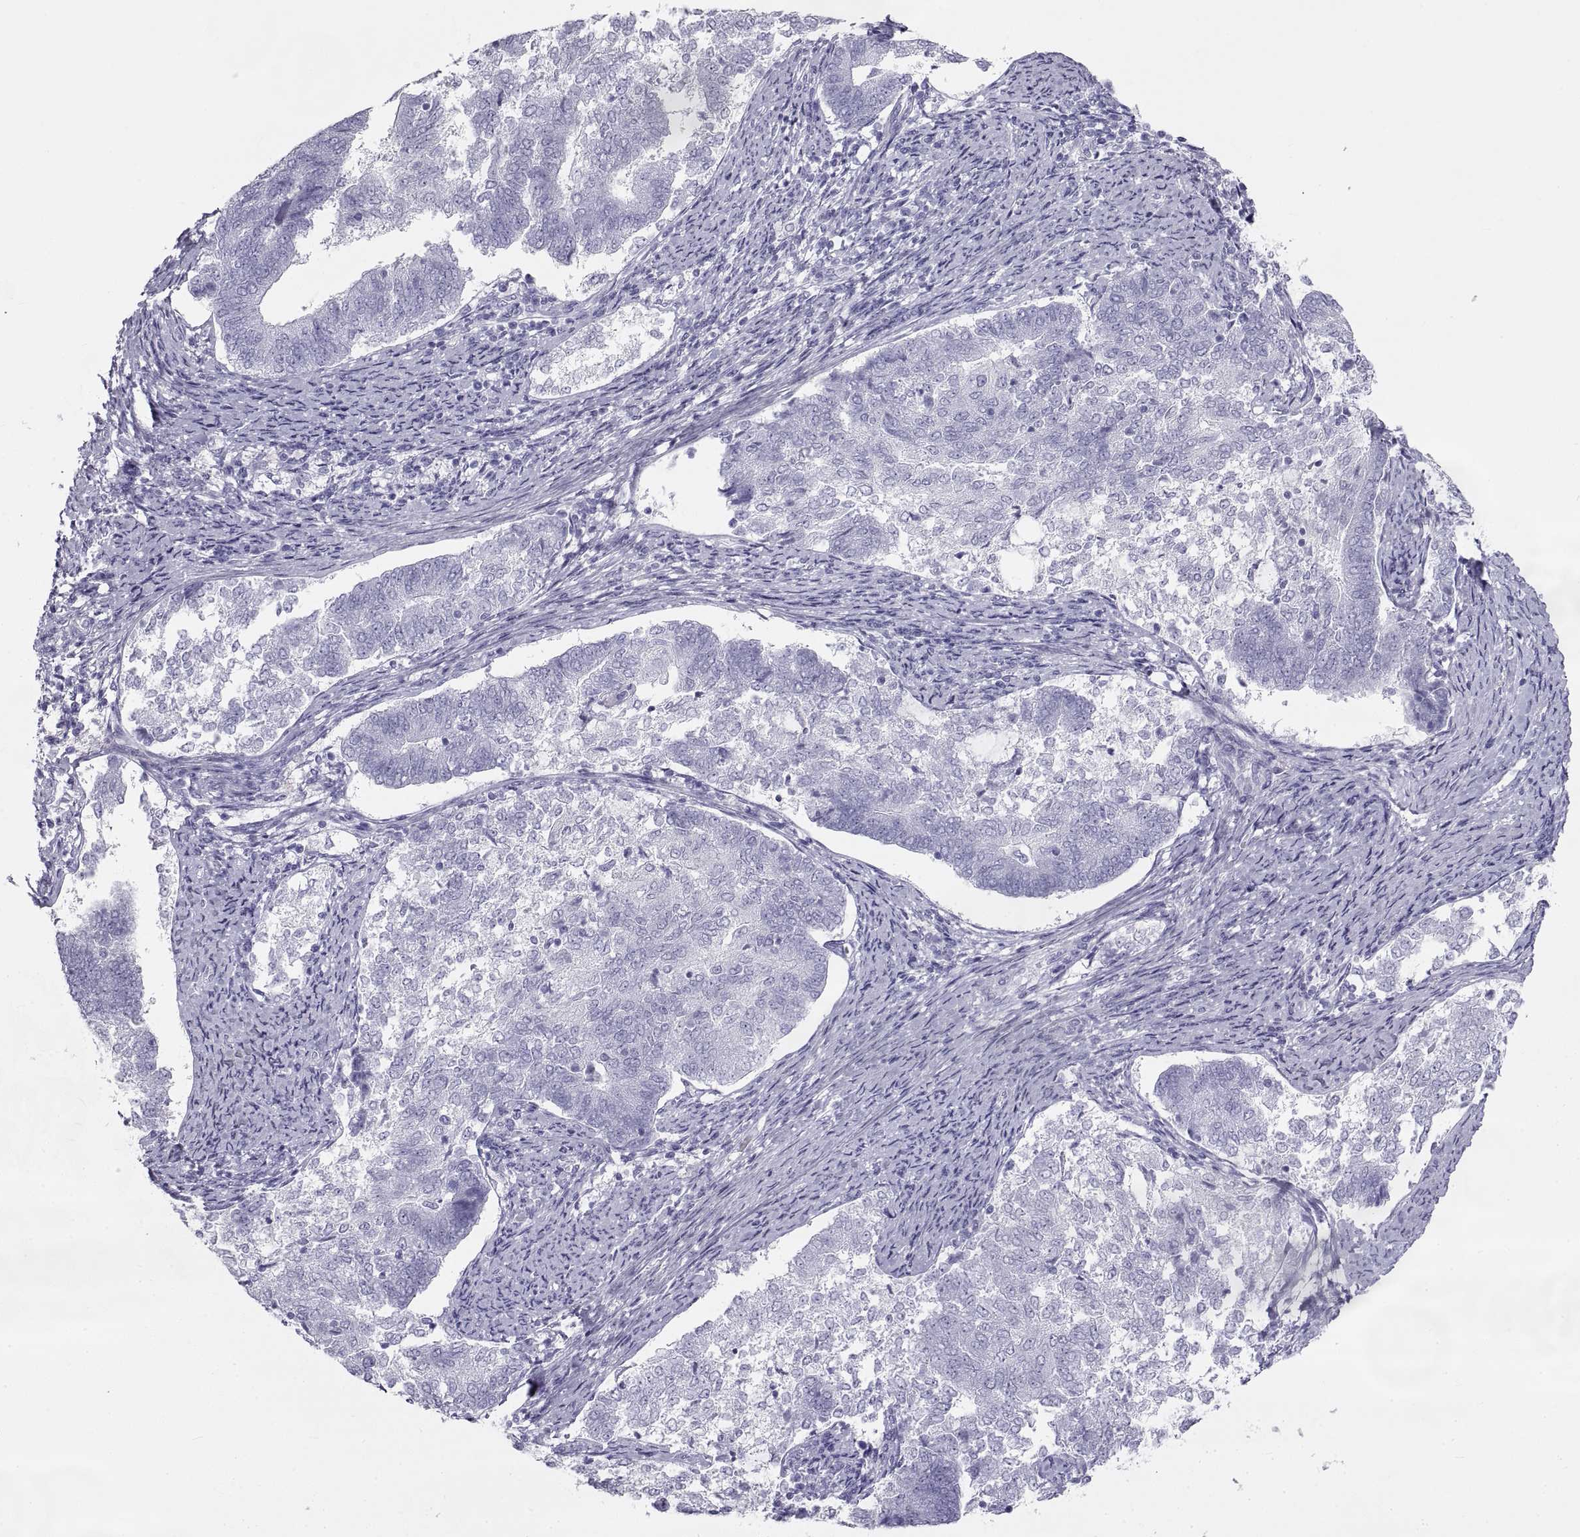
{"staining": {"intensity": "negative", "quantity": "none", "location": "none"}, "tissue": "endometrial cancer", "cell_type": "Tumor cells", "image_type": "cancer", "snomed": [{"axis": "morphology", "description": "Adenocarcinoma, NOS"}, {"axis": "topography", "description": "Endometrium"}], "caption": "Immunohistochemical staining of human endometrial adenocarcinoma reveals no significant staining in tumor cells.", "gene": "RLBP1", "patient": {"sex": "female", "age": 65}}